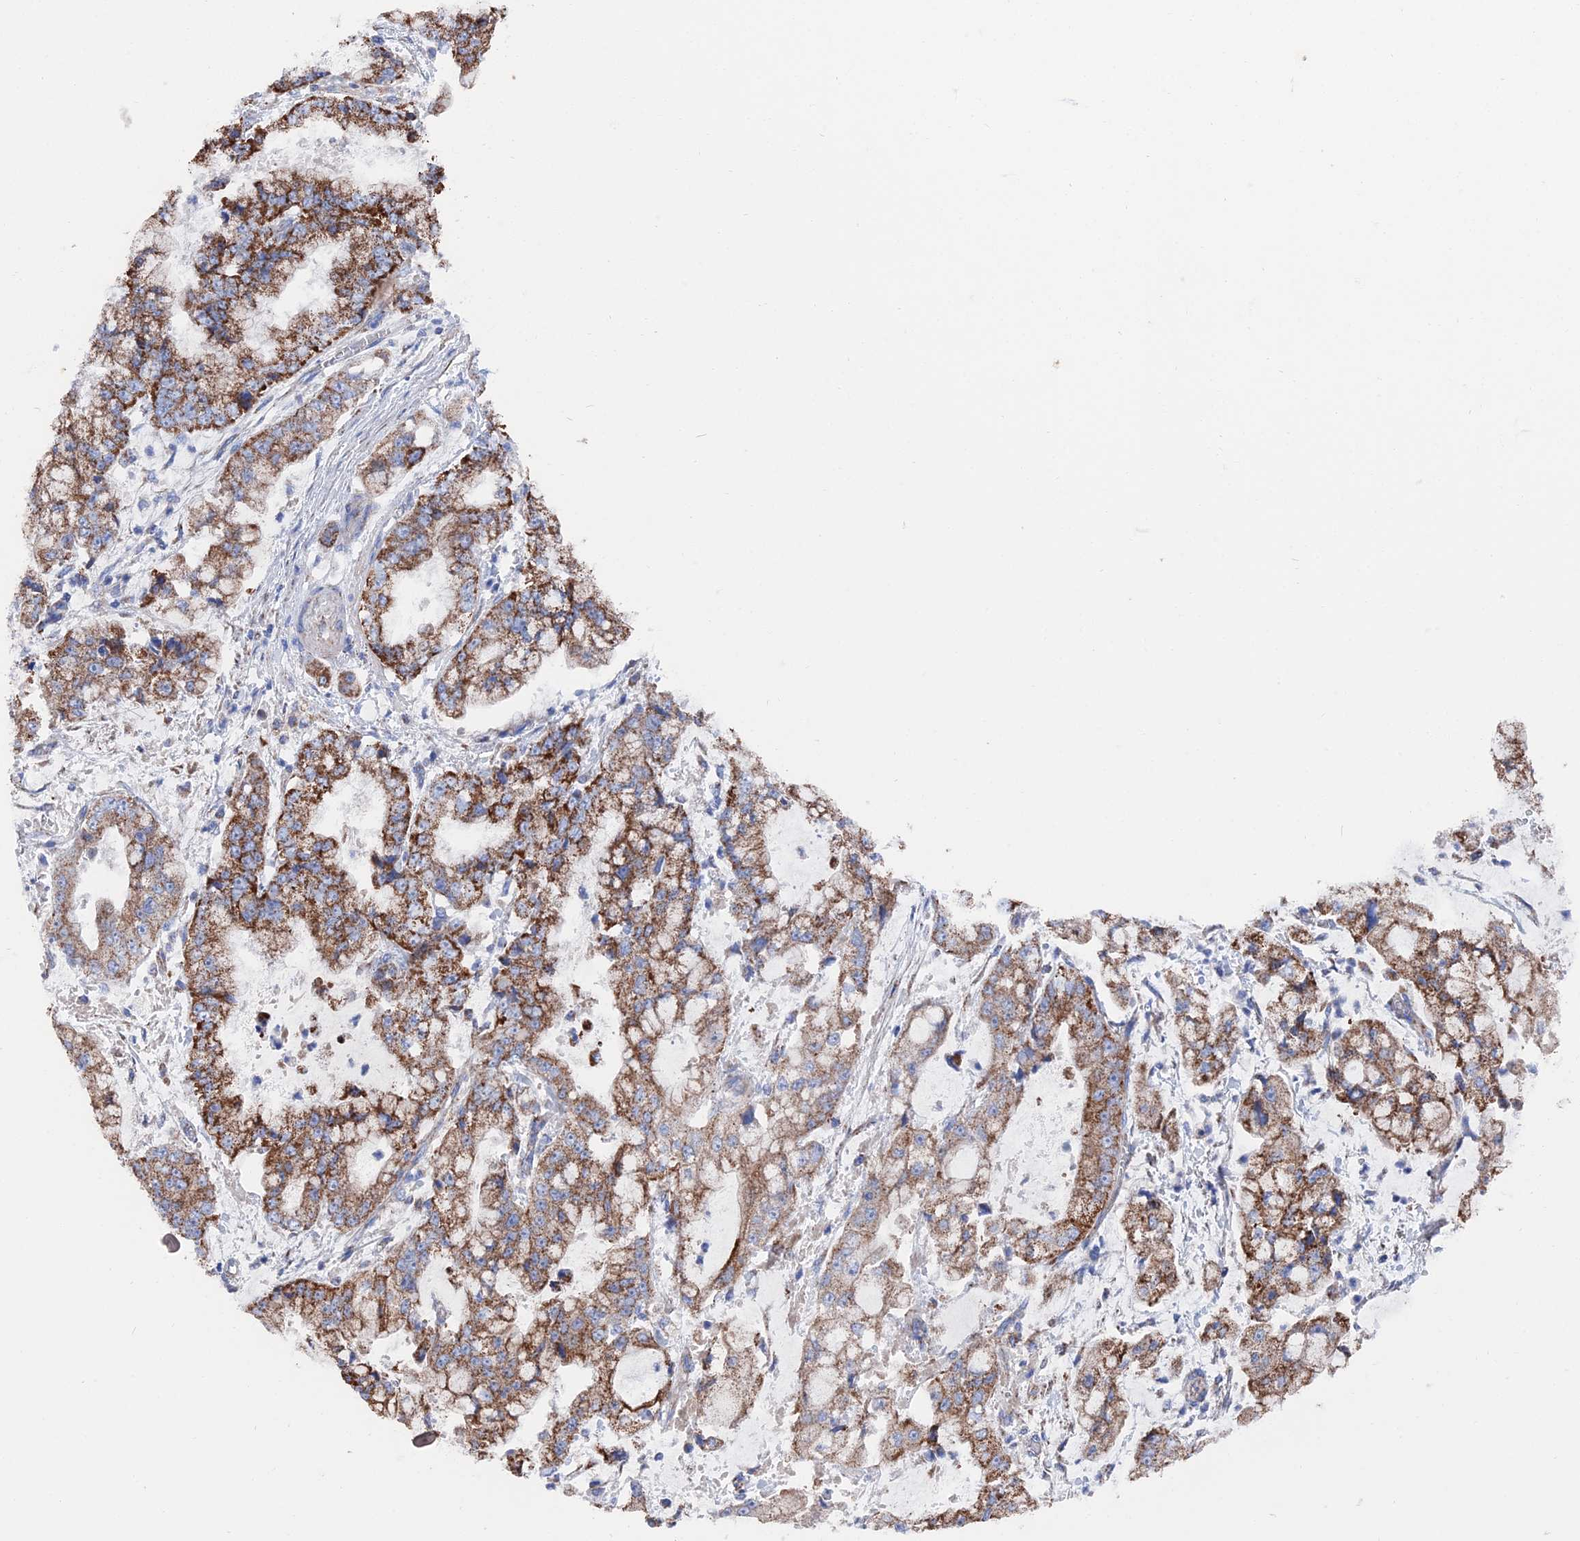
{"staining": {"intensity": "strong", "quantity": ">75%", "location": "cytoplasmic/membranous"}, "tissue": "stomach cancer", "cell_type": "Tumor cells", "image_type": "cancer", "snomed": [{"axis": "morphology", "description": "Adenocarcinoma, NOS"}, {"axis": "topography", "description": "Stomach"}], "caption": "IHC of human adenocarcinoma (stomach) shows high levels of strong cytoplasmic/membranous positivity in approximately >75% of tumor cells.", "gene": "IFT80", "patient": {"sex": "male", "age": 76}}